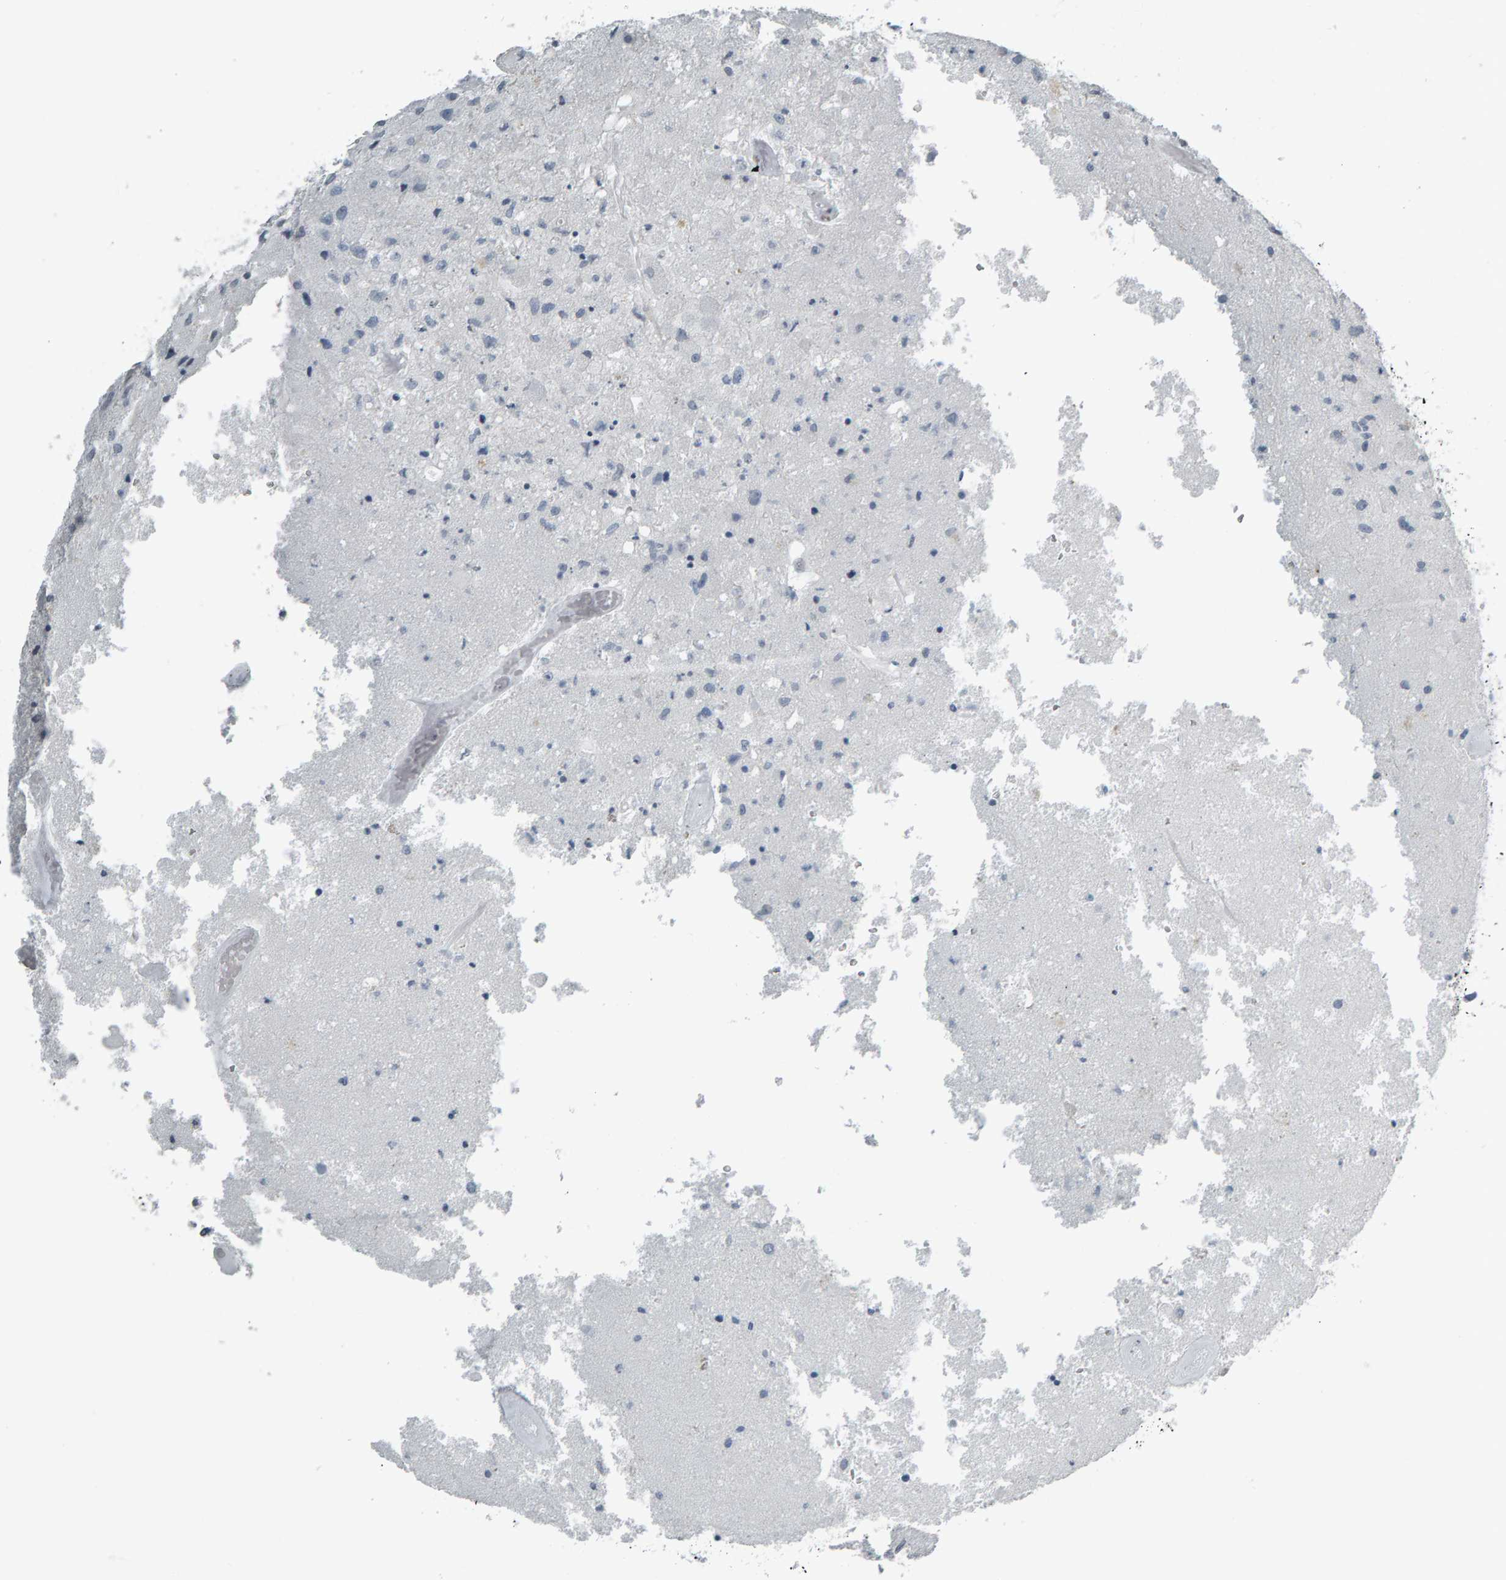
{"staining": {"intensity": "negative", "quantity": "none", "location": "none"}, "tissue": "glioma", "cell_type": "Tumor cells", "image_type": "cancer", "snomed": [{"axis": "morphology", "description": "Normal tissue, NOS"}, {"axis": "morphology", "description": "Glioma, malignant, High grade"}, {"axis": "topography", "description": "Cerebral cortex"}], "caption": "Immunohistochemical staining of human high-grade glioma (malignant) reveals no significant staining in tumor cells.", "gene": "PYY", "patient": {"sex": "male", "age": 77}}